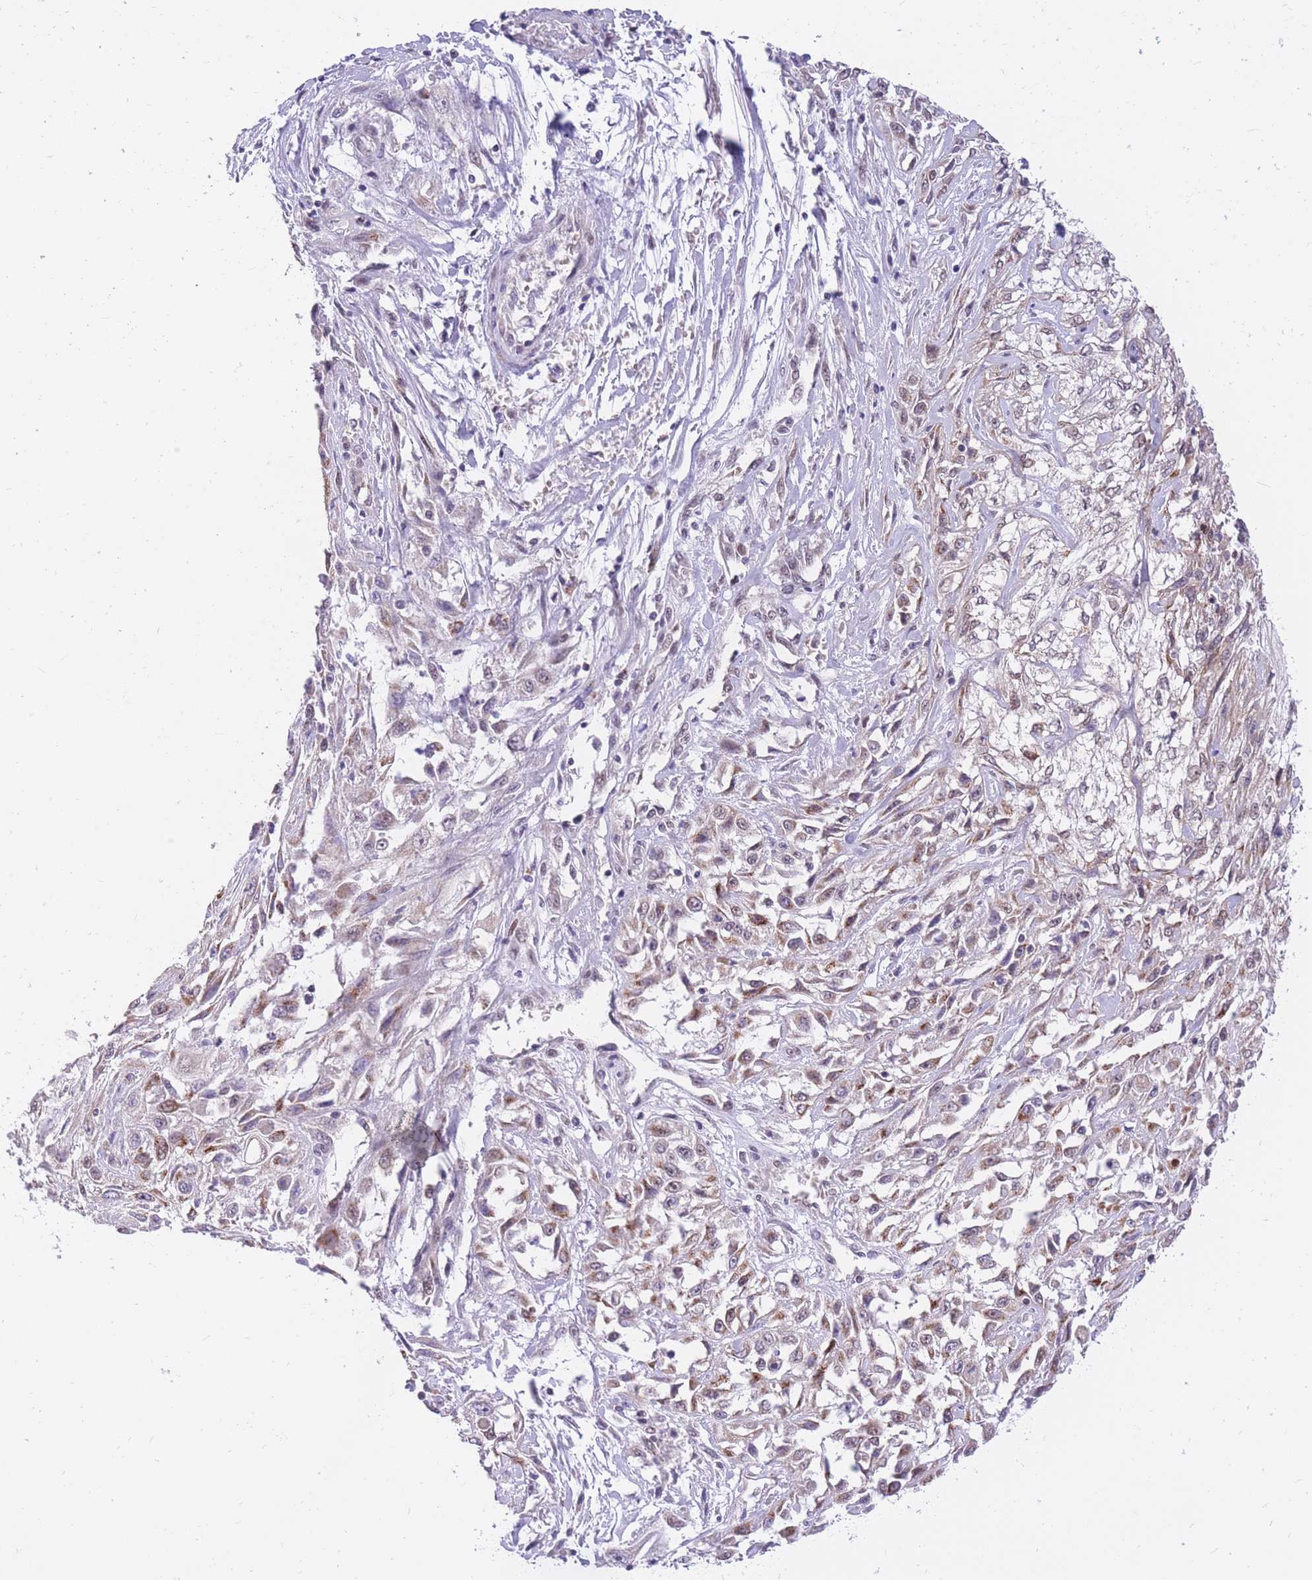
{"staining": {"intensity": "weak", "quantity": "<25%", "location": "cytoplasmic/membranous,nuclear"}, "tissue": "skin cancer", "cell_type": "Tumor cells", "image_type": "cancer", "snomed": [{"axis": "morphology", "description": "Squamous cell carcinoma, NOS"}, {"axis": "morphology", "description": "Squamous cell carcinoma, metastatic, NOS"}, {"axis": "topography", "description": "Skin"}, {"axis": "topography", "description": "Lymph node"}], "caption": "This is an IHC photomicrograph of skin cancer. There is no positivity in tumor cells.", "gene": "MINDY2", "patient": {"sex": "male", "age": 75}}